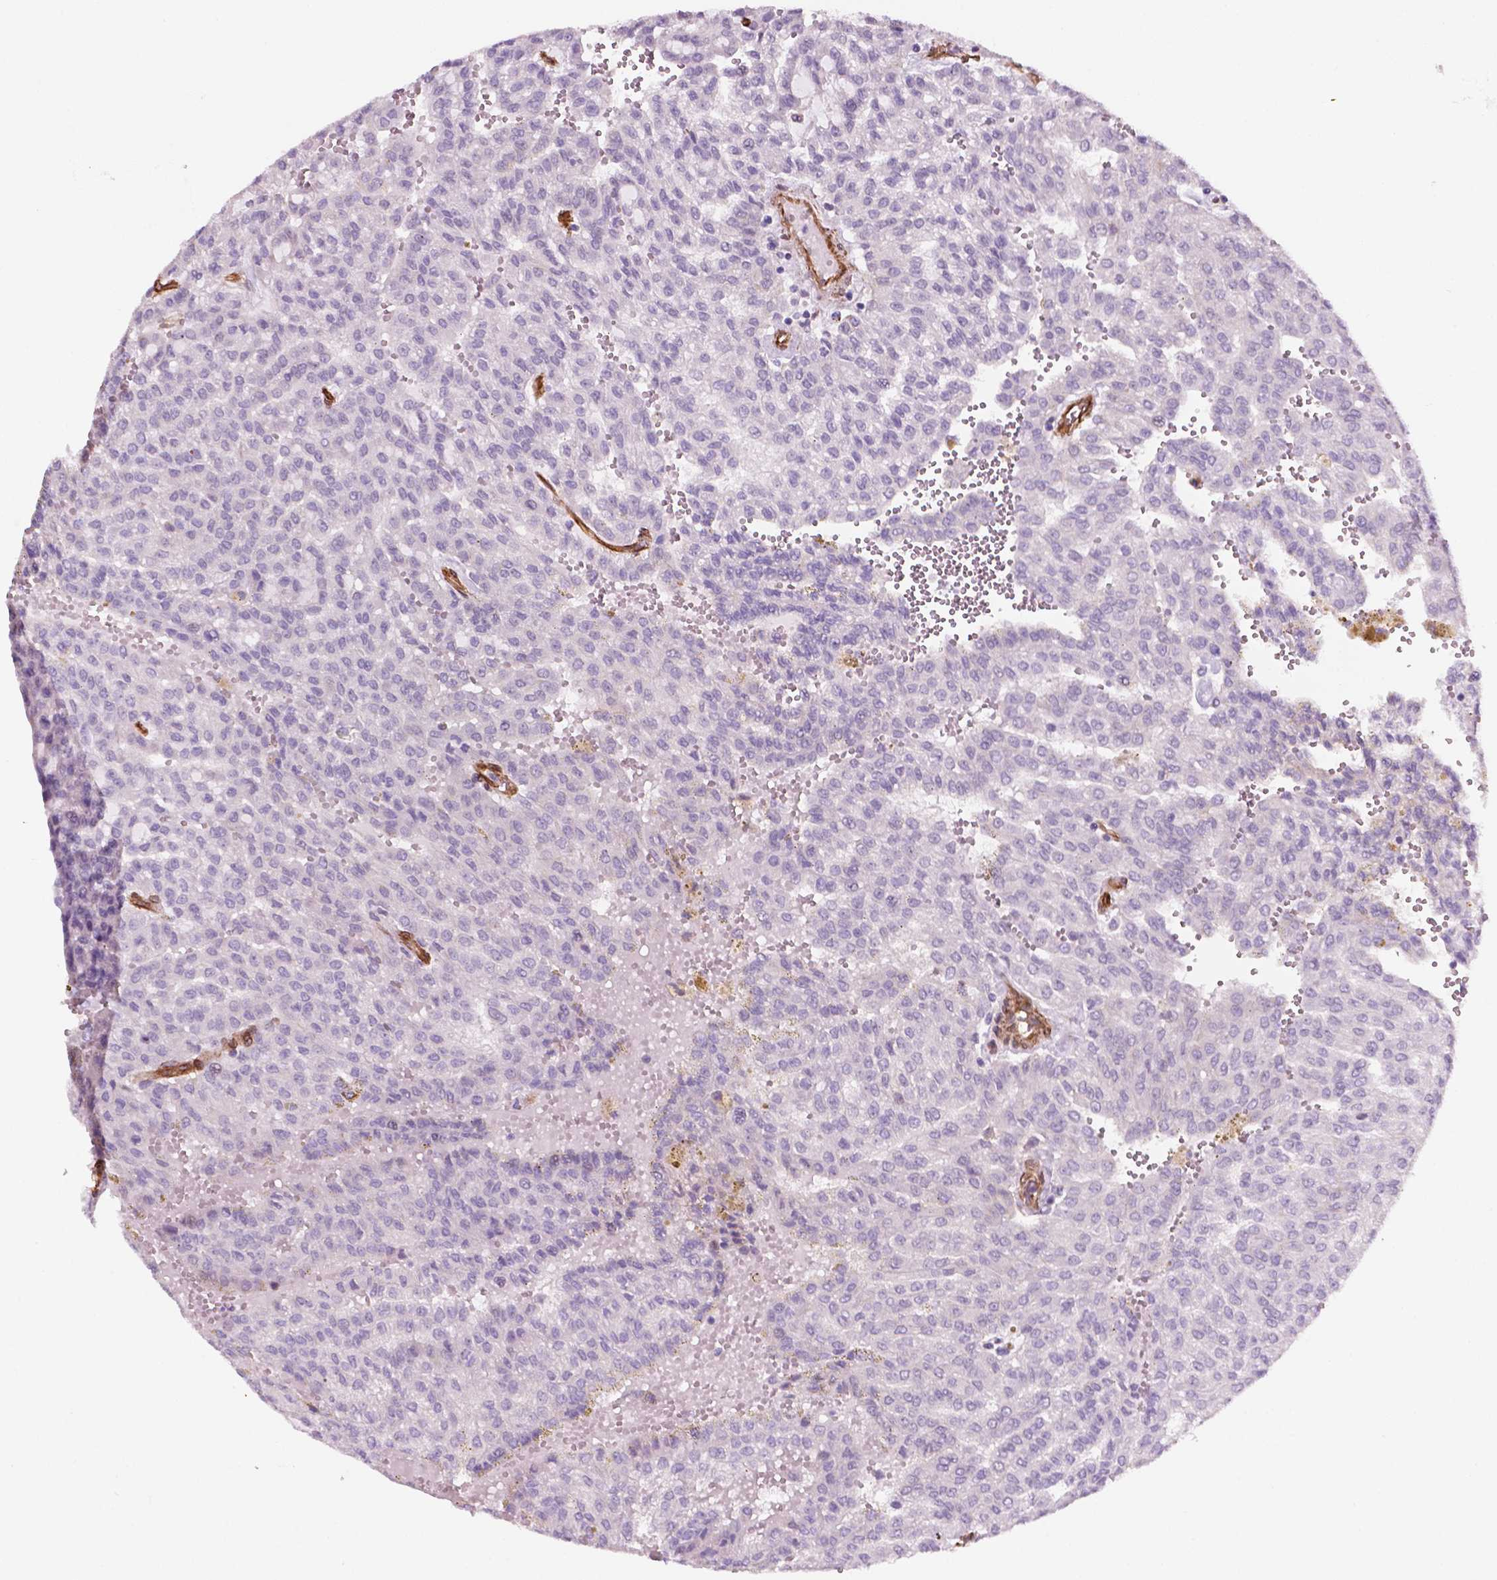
{"staining": {"intensity": "negative", "quantity": "none", "location": "none"}, "tissue": "renal cancer", "cell_type": "Tumor cells", "image_type": "cancer", "snomed": [{"axis": "morphology", "description": "Adenocarcinoma, NOS"}, {"axis": "topography", "description": "Kidney"}], "caption": "This is a micrograph of immunohistochemistry (IHC) staining of renal adenocarcinoma, which shows no staining in tumor cells. Brightfield microscopy of immunohistochemistry stained with DAB (brown) and hematoxylin (blue), captured at high magnification.", "gene": "EGFL8", "patient": {"sex": "male", "age": 63}}